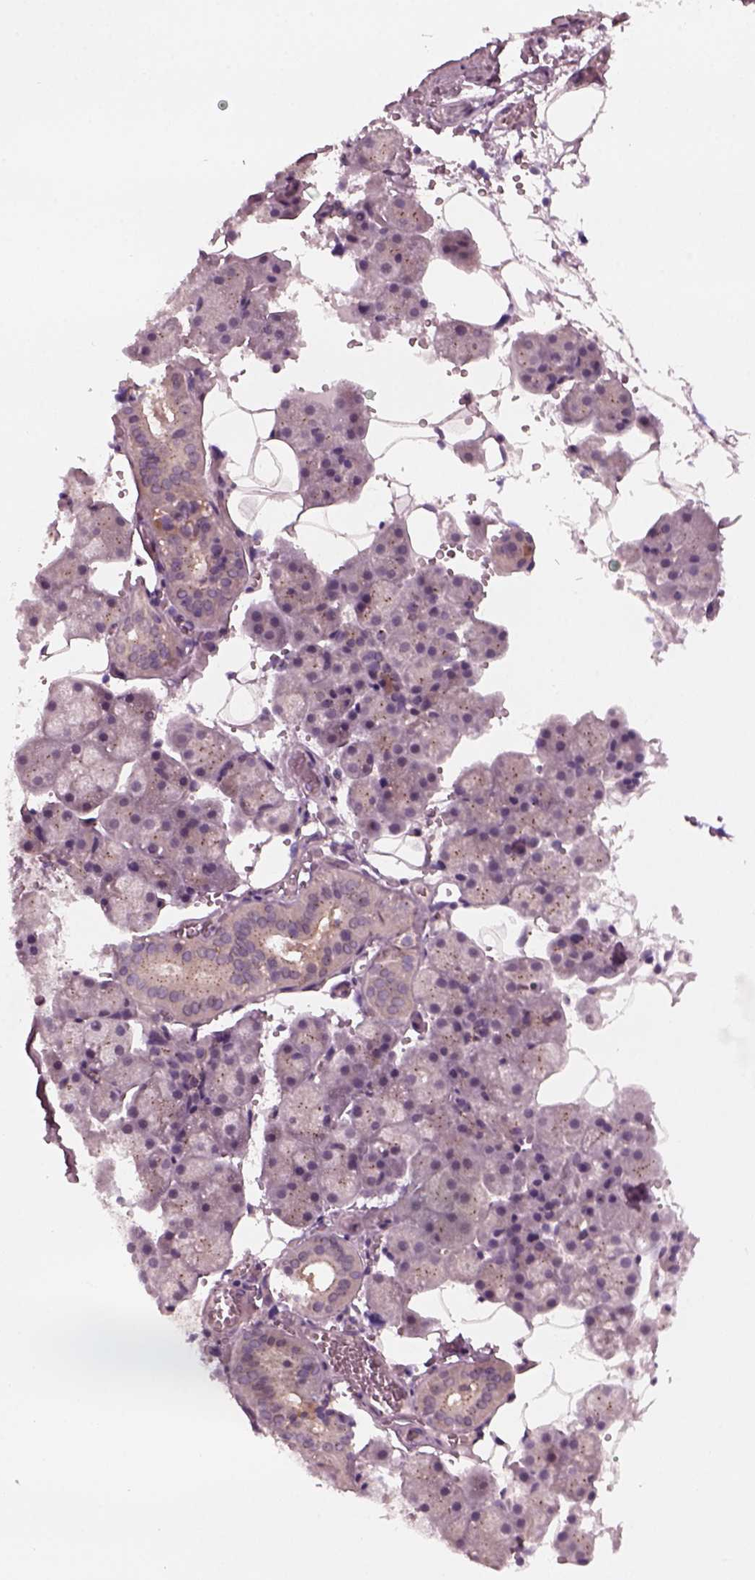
{"staining": {"intensity": "weak", "quantity": "<25%", "location": "cytoplasmic/membranous"}, "tissue": "salivary gland", "cell_type": "Glandular cells", "image_type": "normal", "snomed": [{"axis": "morphology", "description": "Normal tissue, NOS"}, {"axis": "topography", "description": "Salivary gland"}], "caption": "Image shows no protein staining in glandular cells of benign salivary gland. (Stains: DAB IHC with hematoxylin counter stain, Microscopy: brightfield microscopy at high magnification).", "gene": "SAXO1", "patient": {"sex": "male", "age": 38}}